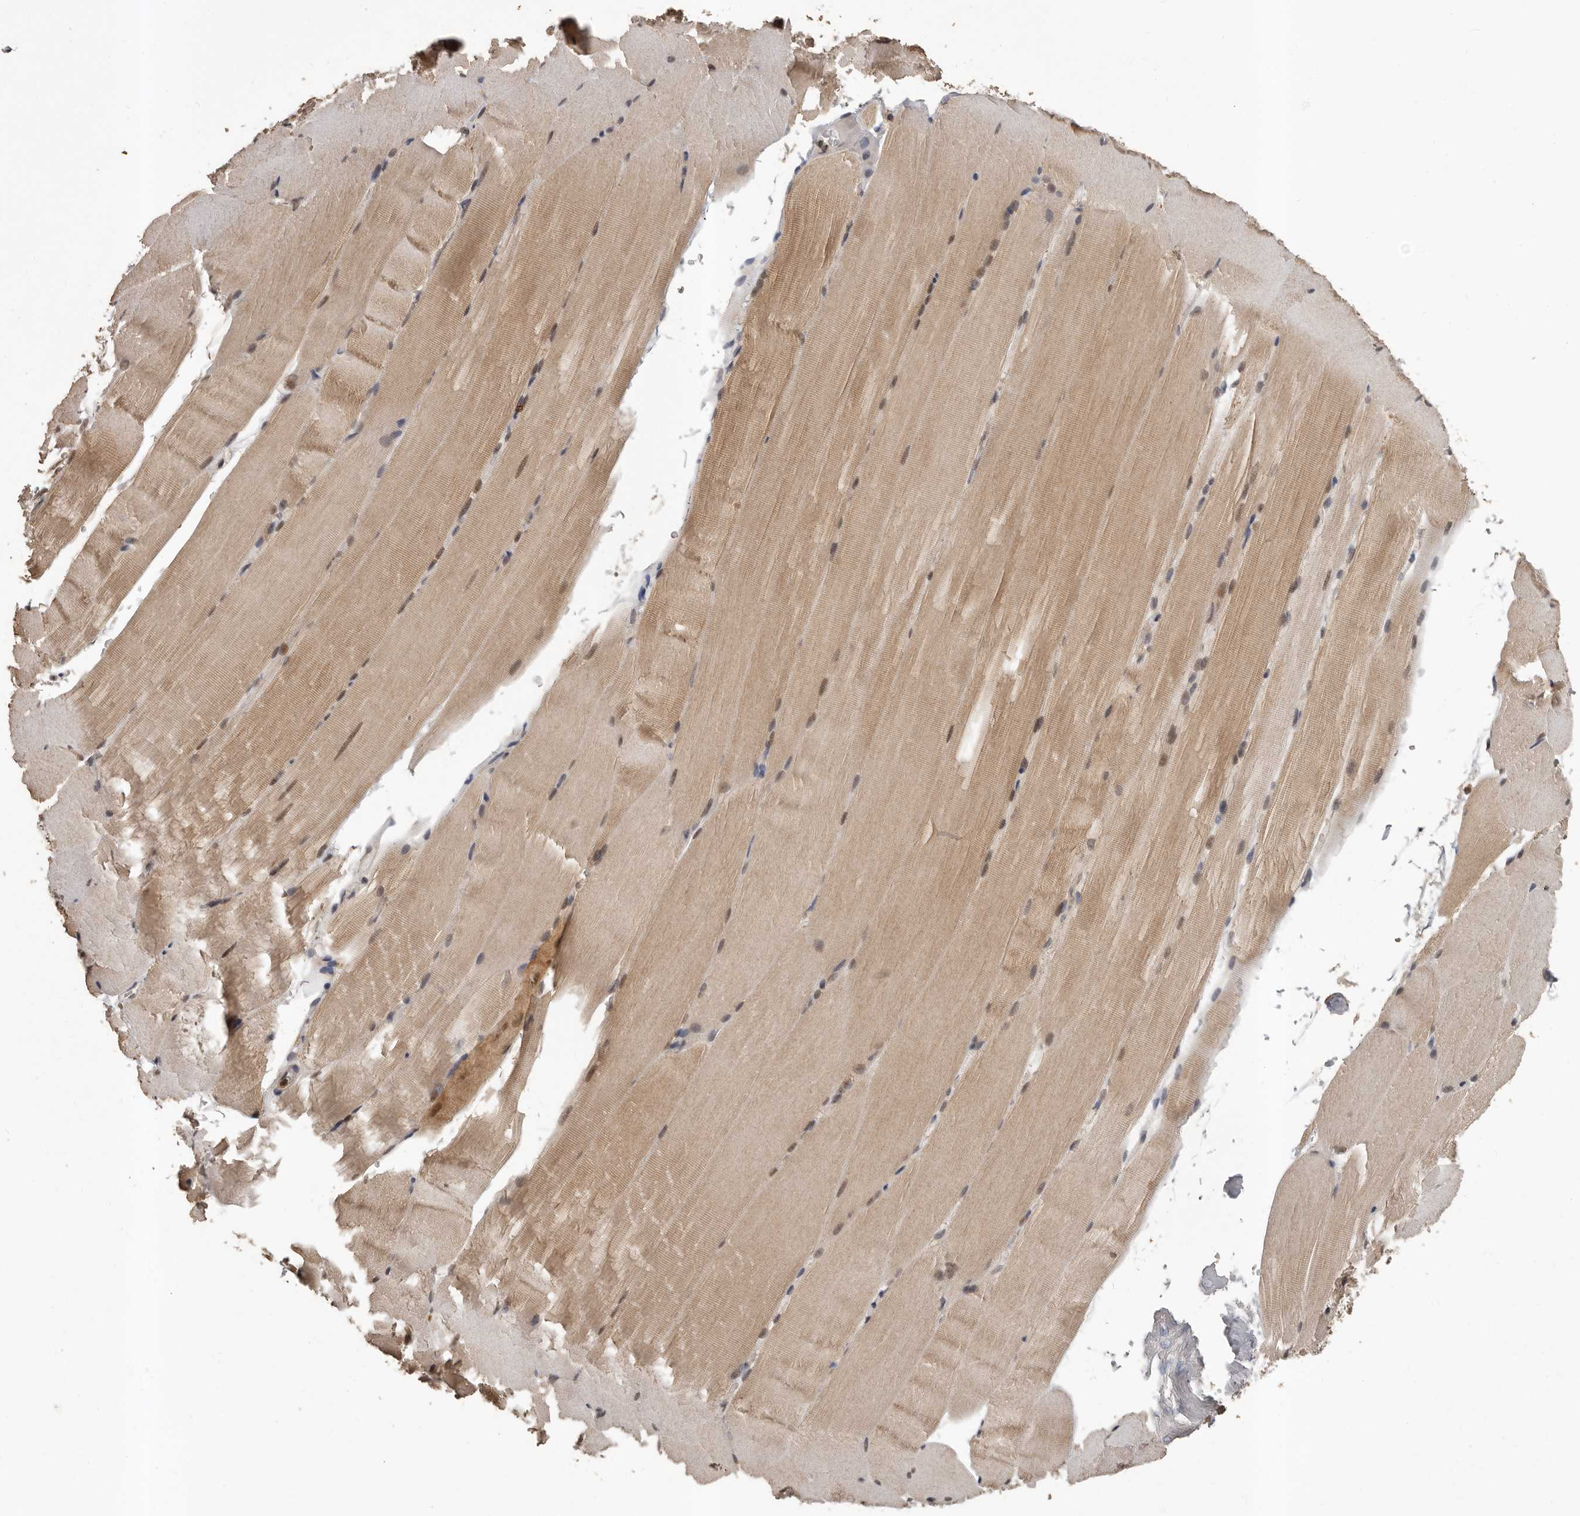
{"staining": {"intensity": "moderate", "quantity": "25%-75%", "location": "cytoplasmic/membranous,nuclear"}, "tissue": "skeletal muscle", "cell_type": "Myocytes", "image_type": "normal", "snomed": [{"axis": "morphology", "description": "Normal tissue, NOS"}, {"axis": "topography", "description": "Skeletal muscle"}, {"axis": "topography", "description": "Parathyroid gland"}], "caption": "Skeletal muscle was stained to show a protein in brown. There is medium levels of moderate cytoplasmic/membranous,nuclear staining in approximately 25%-75% of myocytes. Ihc stains the protein of interest in brown and the nuclei are stained blue.", "gene": "VPS37A", "patient": {"sex": "female", "age": 37}}